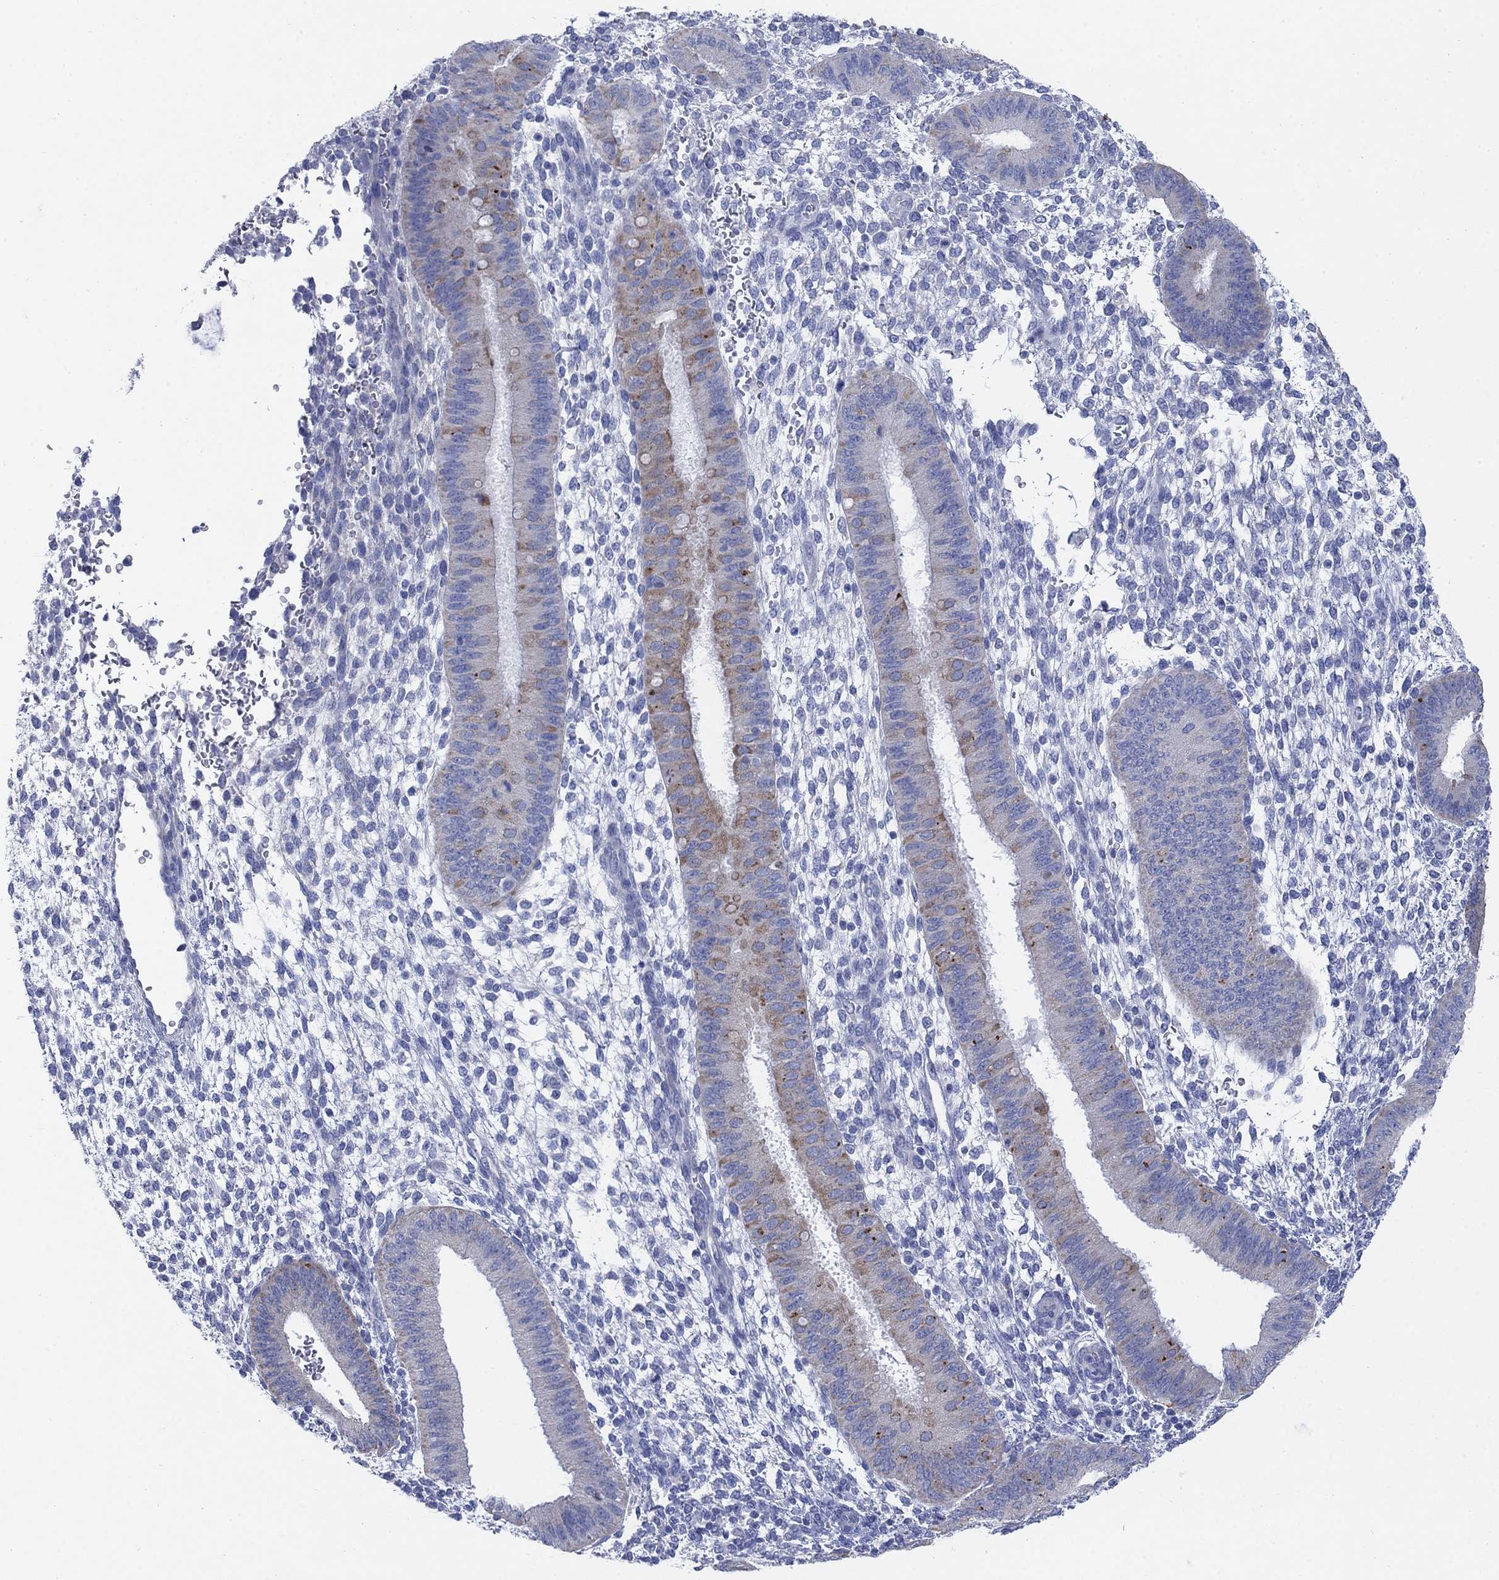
{"staining": {"intensity": "negative", "quantity": "none", "location": "none"}, "tissue": "endometrium", "cell_type": "Cells in endometrial stroma", "image_type": "normal", "snomed": [{"axis": "morphology", "description": "Normal tissue, NOS"}, {"axis": "topography", "description": "Endometrium"}], "caption": "This is a photomicrograph of IHC staining of unremarkable endometrium, which shows no positivity in cells in endometrial stroma.", "gene": "SCCPDH", "patient": {"sex": "female", "age": 39}}